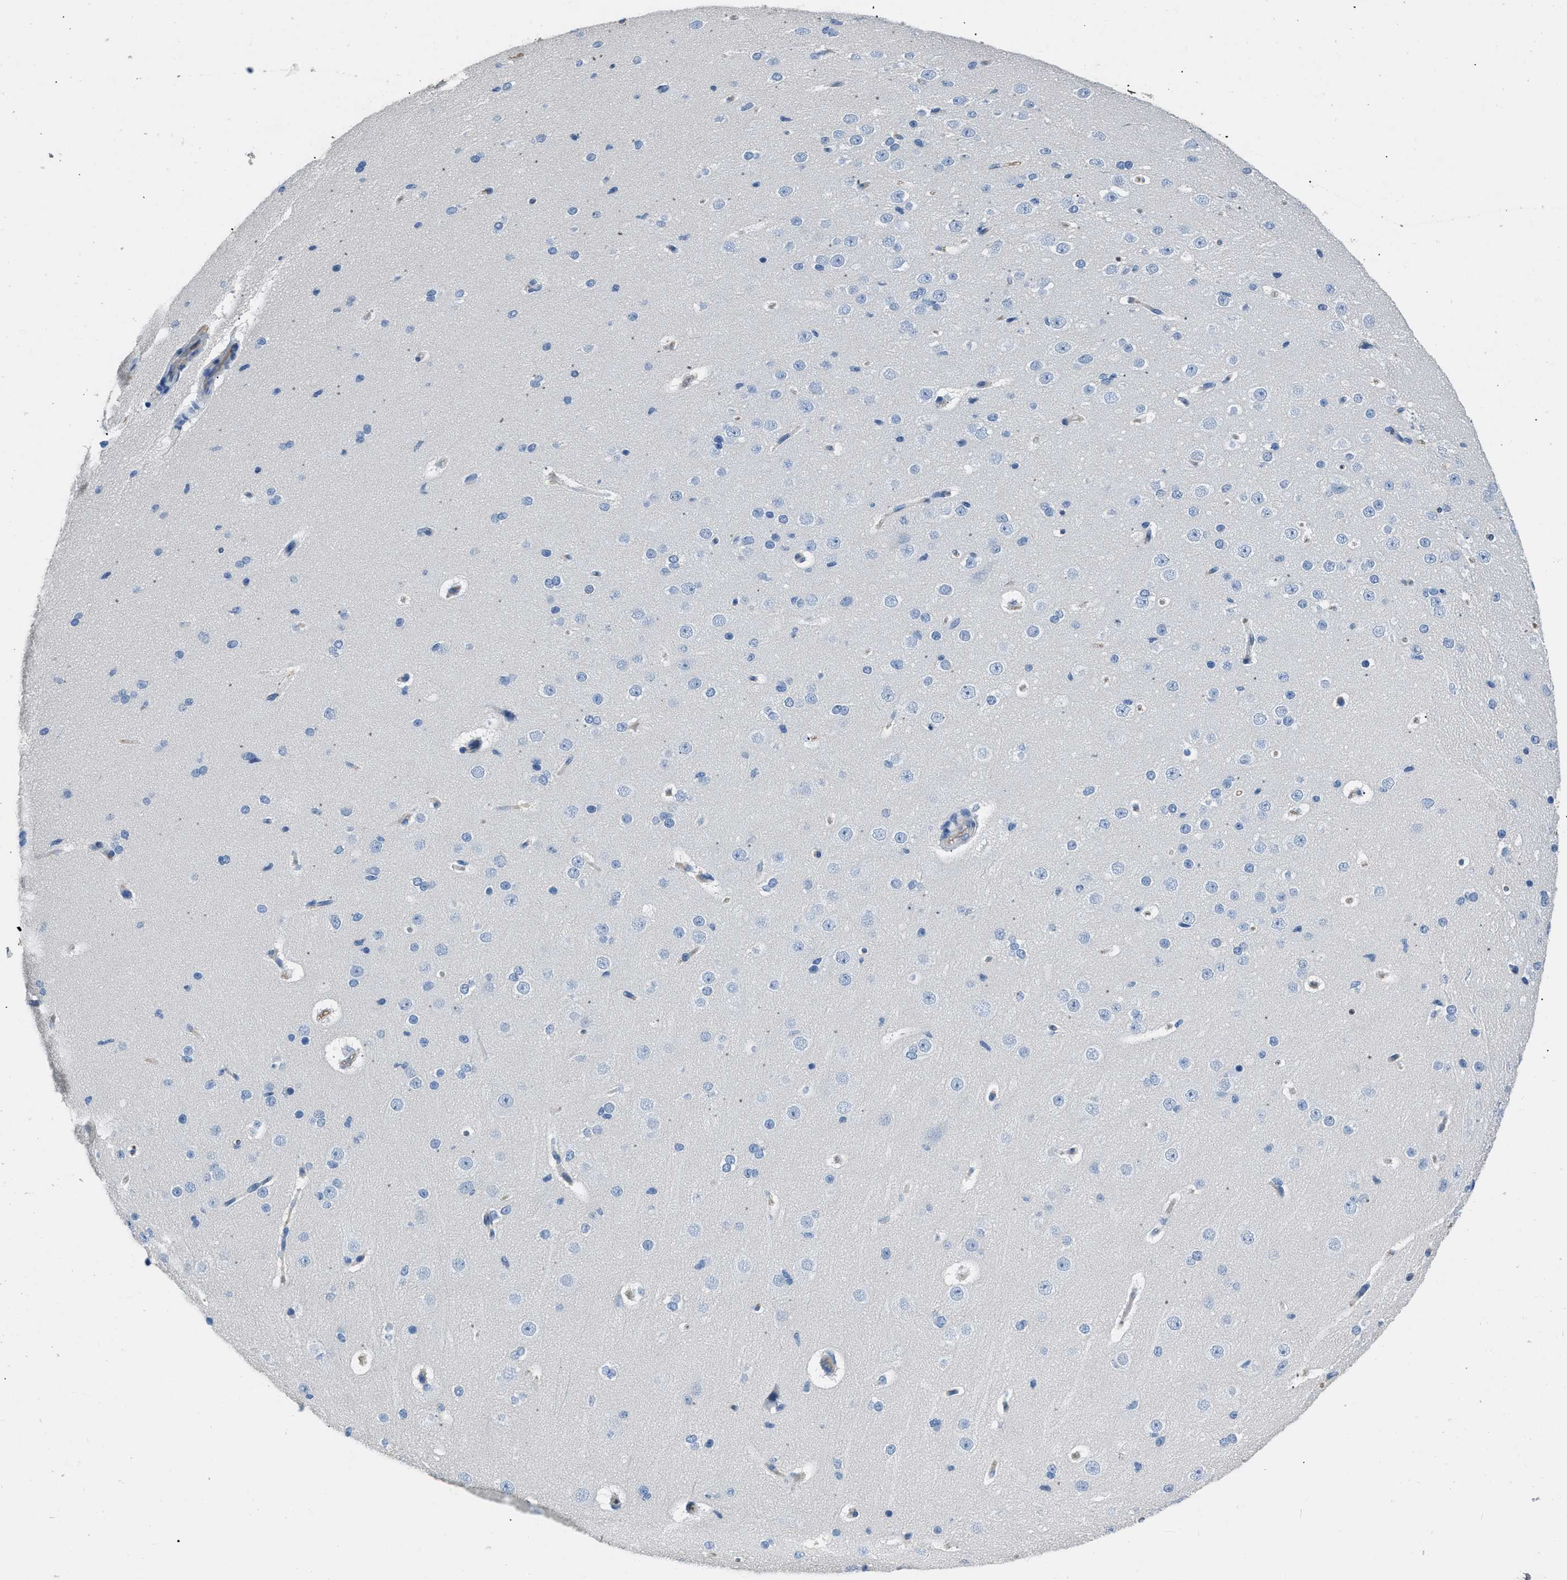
{"staining": {"intensity": "negative", "quantity": "none", "location": "none"}, "tissue": "cerebral cortex", "cell_type": "Endothelial cells", "image_type": "normal", "snomed": [{"axis": "morphology", "description": "Normal tissue, NOS"}, {"axis": "morphology", "description": "Developmental malformation"}, {"axis": "topography", "description": "Cerebral cortex"}], "caption": "DAB immunohistochemical staining of normal cerebral cortex displays no significant expression in endothelial cells.", "gene": "STC1", "patient": {"sex": "female", "age": 30}}